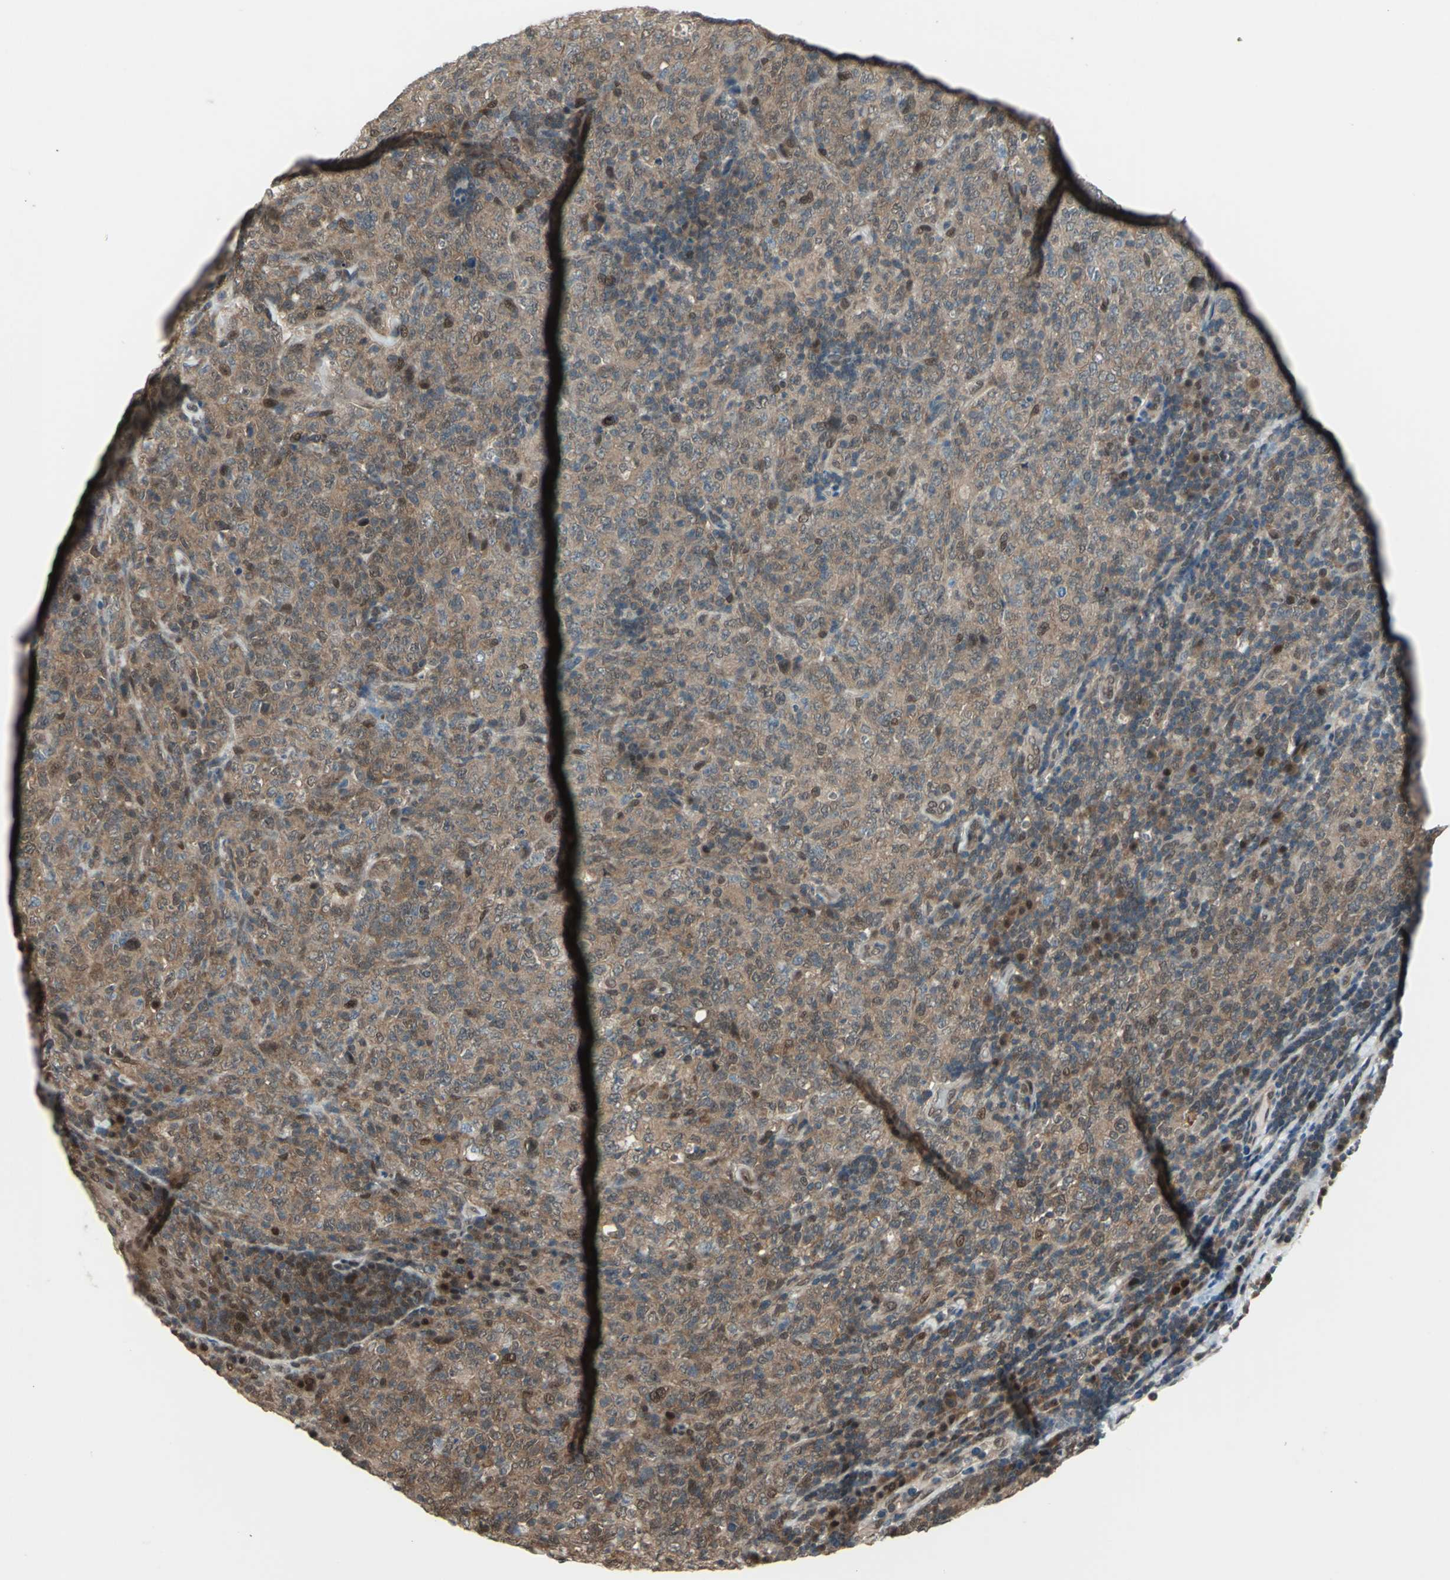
{"staining": {"intensity": "moderate", "quantity": ">75%", "location": "cytoplasmic/membranous,nuclear"}, "tissue": "lymphoma", "cell_type": "Tumor cells", "image_type": "cancer", "snomed": [{"axis": "morphology", "description": "Malignant lymphoma, non-Hodgkin's type, High grade"}, {"axis": "topography", "description": "Tonsil"}], "caption": "IHC of high-grade malignant lymphoma, non-Hodgkin's type reveals medium levels of moderate cytoplasmic/membranous and nuclear staining in about >75% of tumor cells.", "gene": "COPS5", "patient": {"sex": "female", "age": 36}}